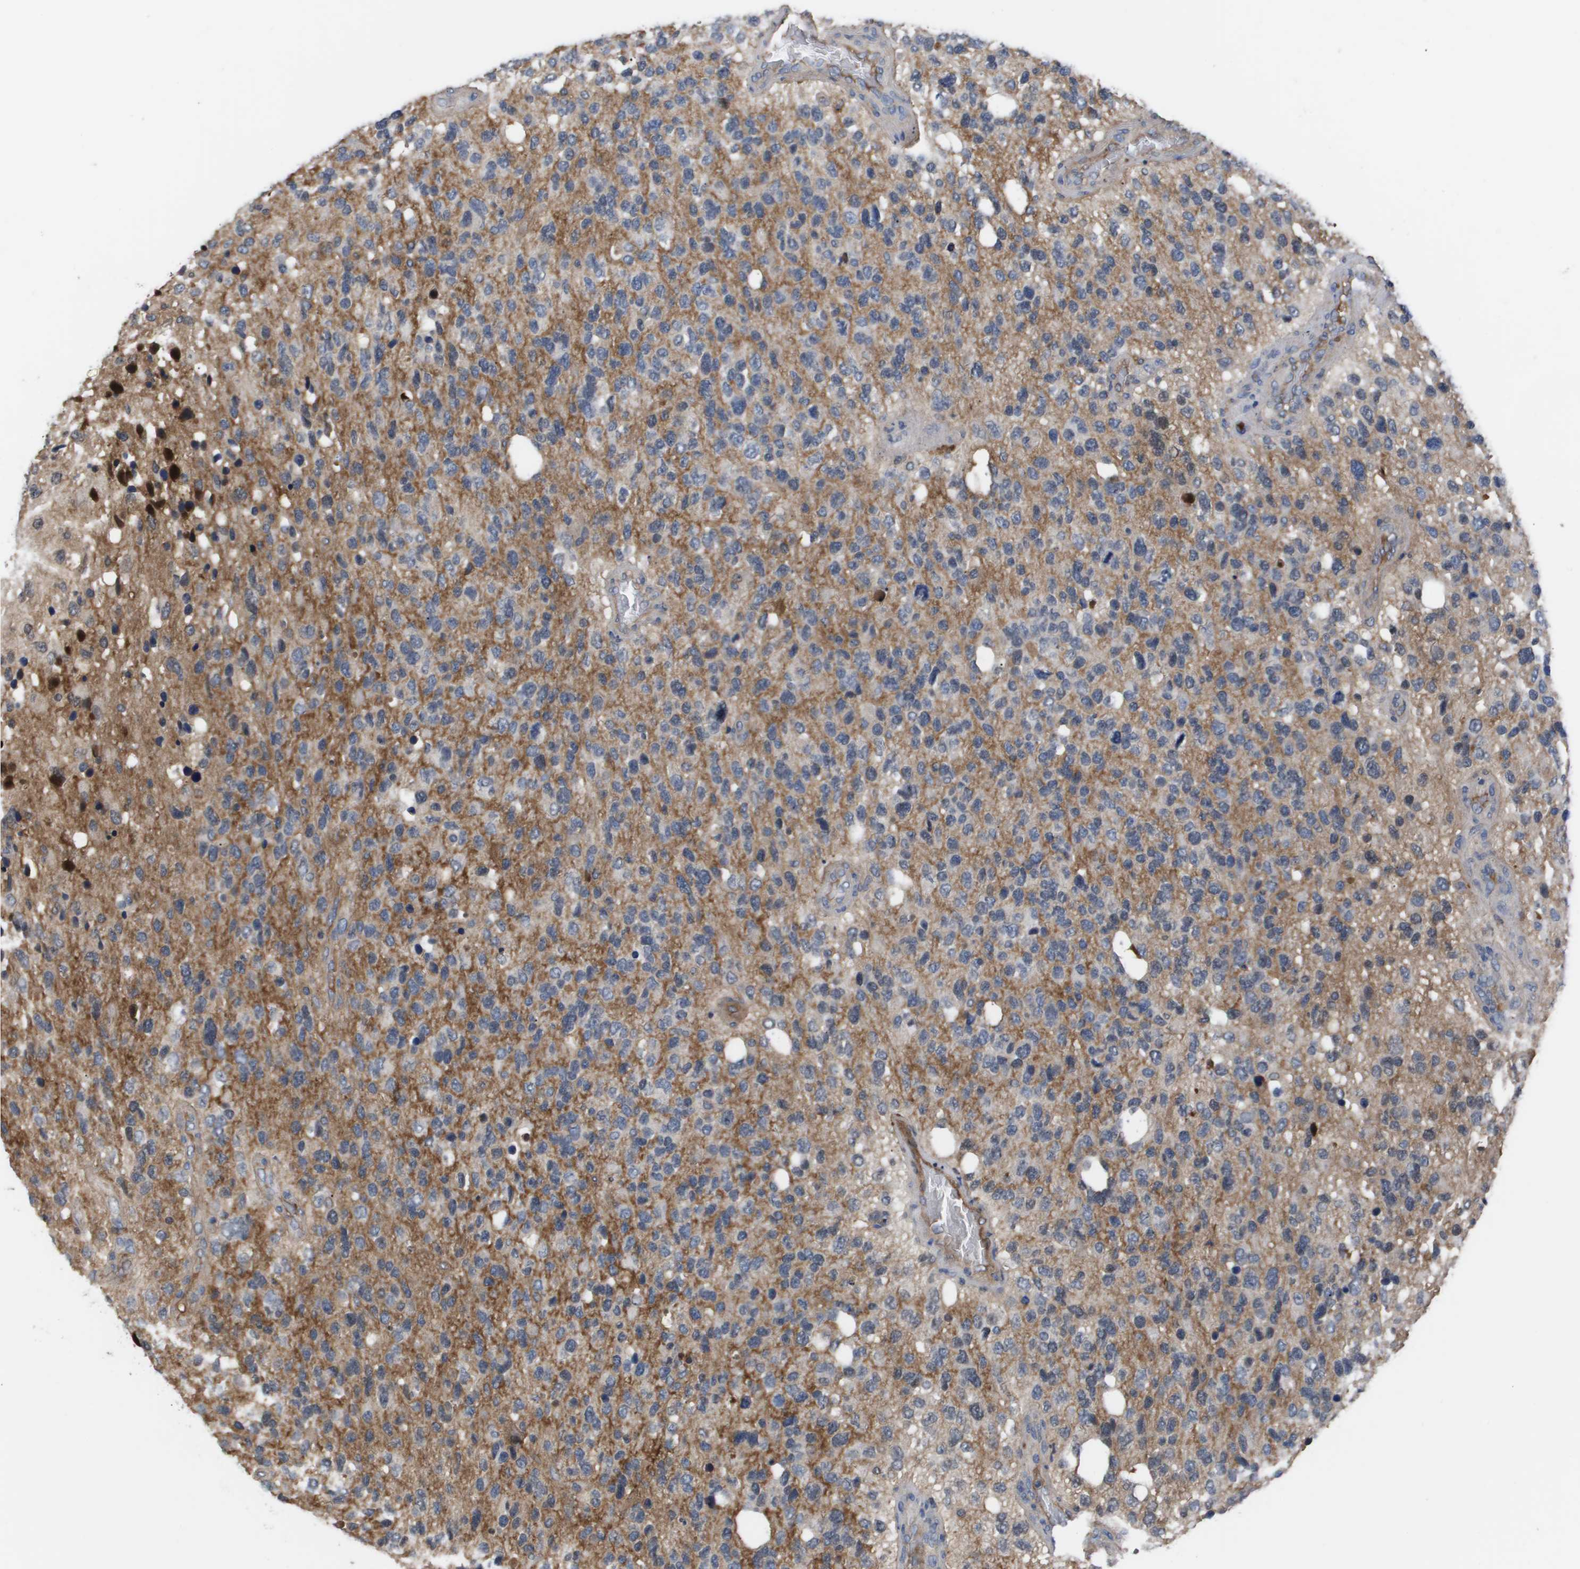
{"staining": {"intensity": "moderate", "quantity": "<25%", "location": "cytoplasmic/membranous"}, "tissue": "glioma", "cell_type": "Tumor cells", "image_type": "cancer", "snomed": [{"axis": "morphology", "description": "Glioma, malignant, High grade"}, {"axis": "topography", "description": "Brain"}], "caption": "Immunohistochemistry of high-grade glioma (malignant) demonstrates low levels of moderate cytoplasmic/membranous positivity in about <25% of tumor cells.", "gene": "SERPINA6", "patient": {"sex": "female", "age": 58}}